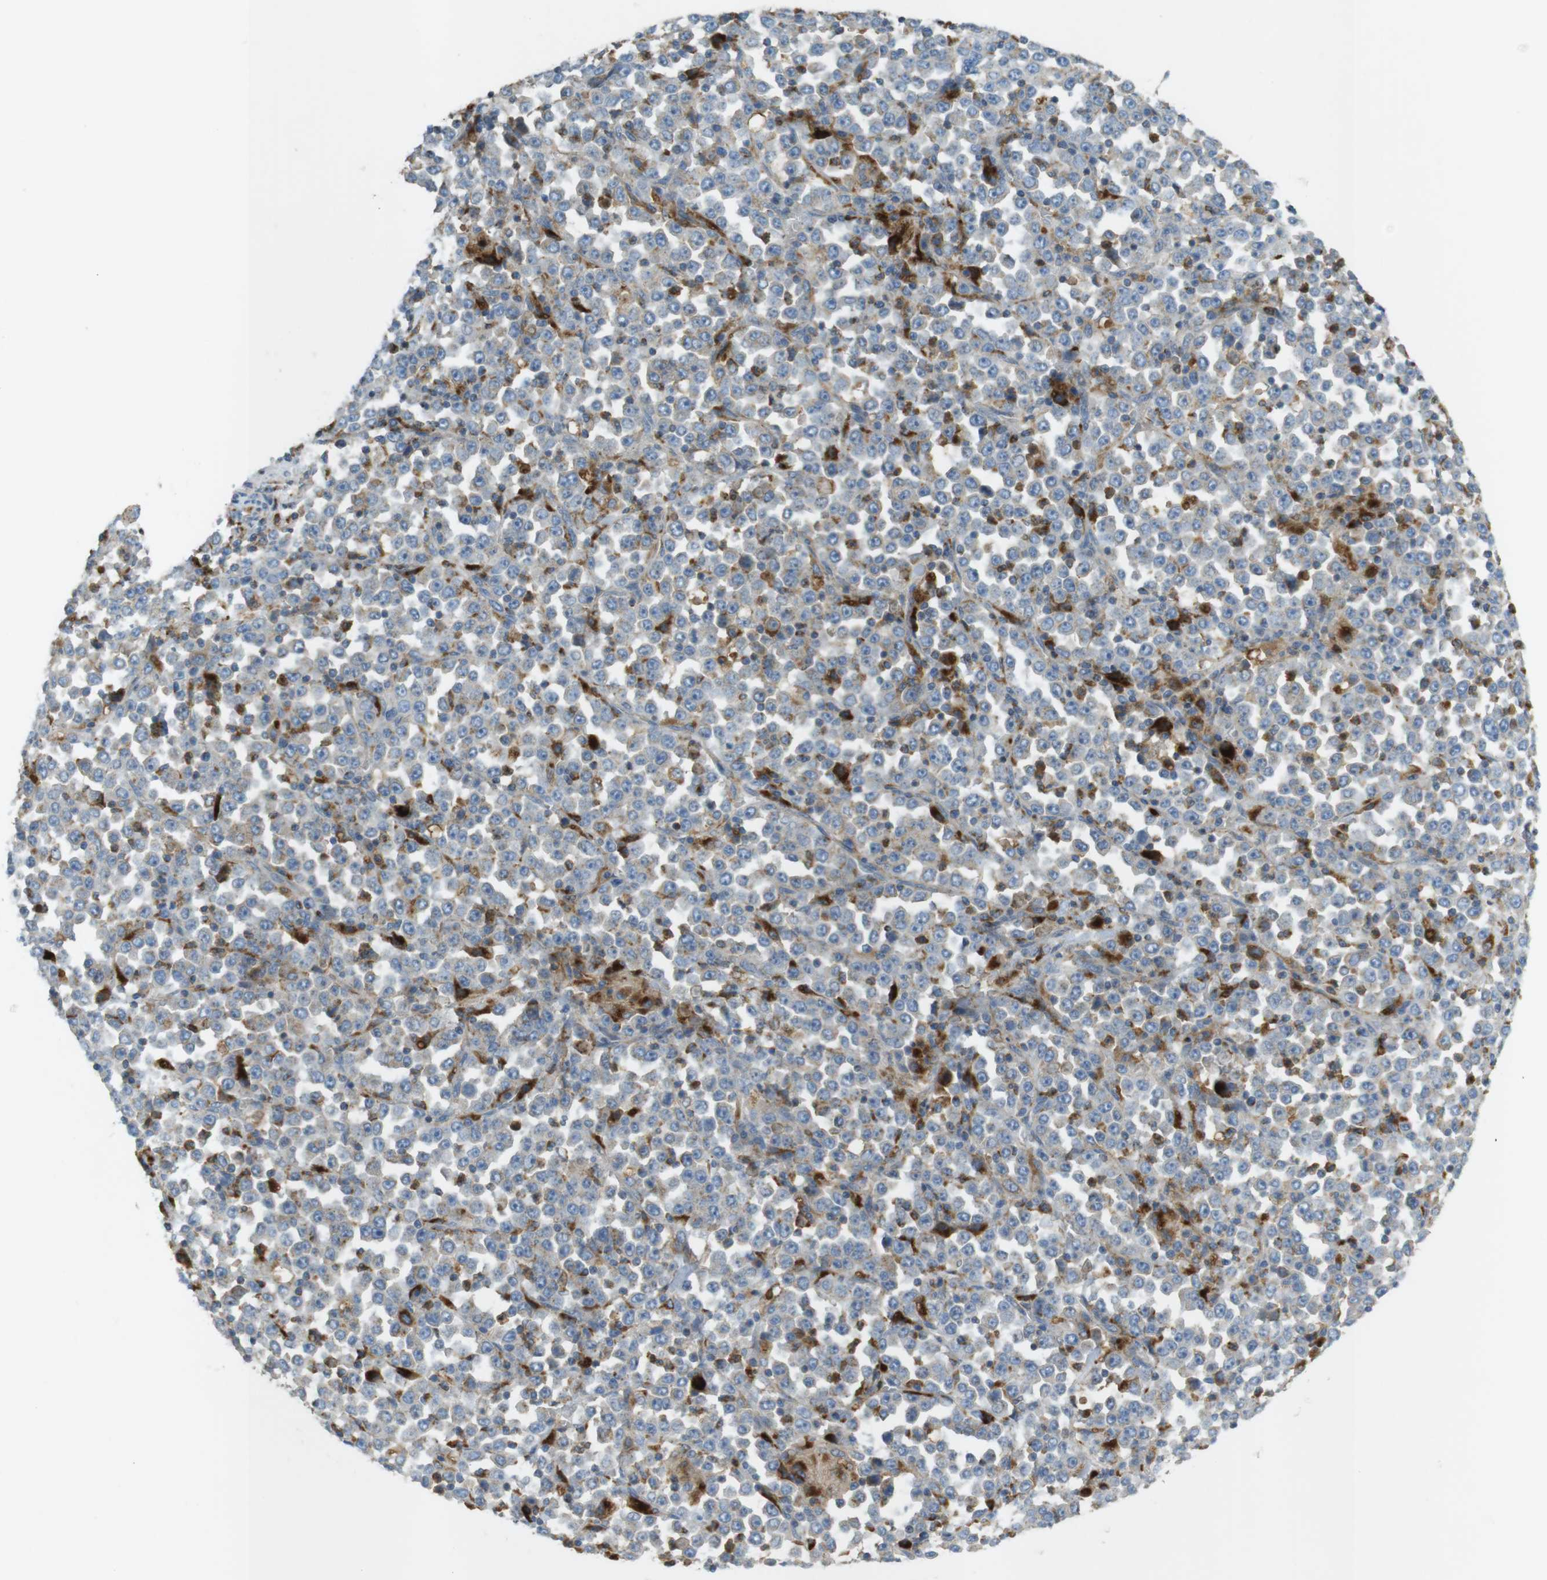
{"staining": {"intensity": "moderate", "quantity": "<25%", "location": "cytoplasmic/membranous"}, "tissue": "stomach cancer", "cell_type": "Tumor cells", "image_type": "cancer", "snomed": [{"axis": "morphology", "description": "Normal tissue, NOS"}, {"axis": "morphology", "description": "Adenocarcinoma, NOS"}, {"axis": "topography", "description": "Stomach, upper"}, {"axis": "topography", "description": "Stomach"}], "caption": "Immunohistochemistry of stomach cancer displays low levels of moderate cytoplasmic/membranous expression in about <25% of tumor cells.", "gene": "LAMP1", "patient": {"sex": "male", "age": 59}}